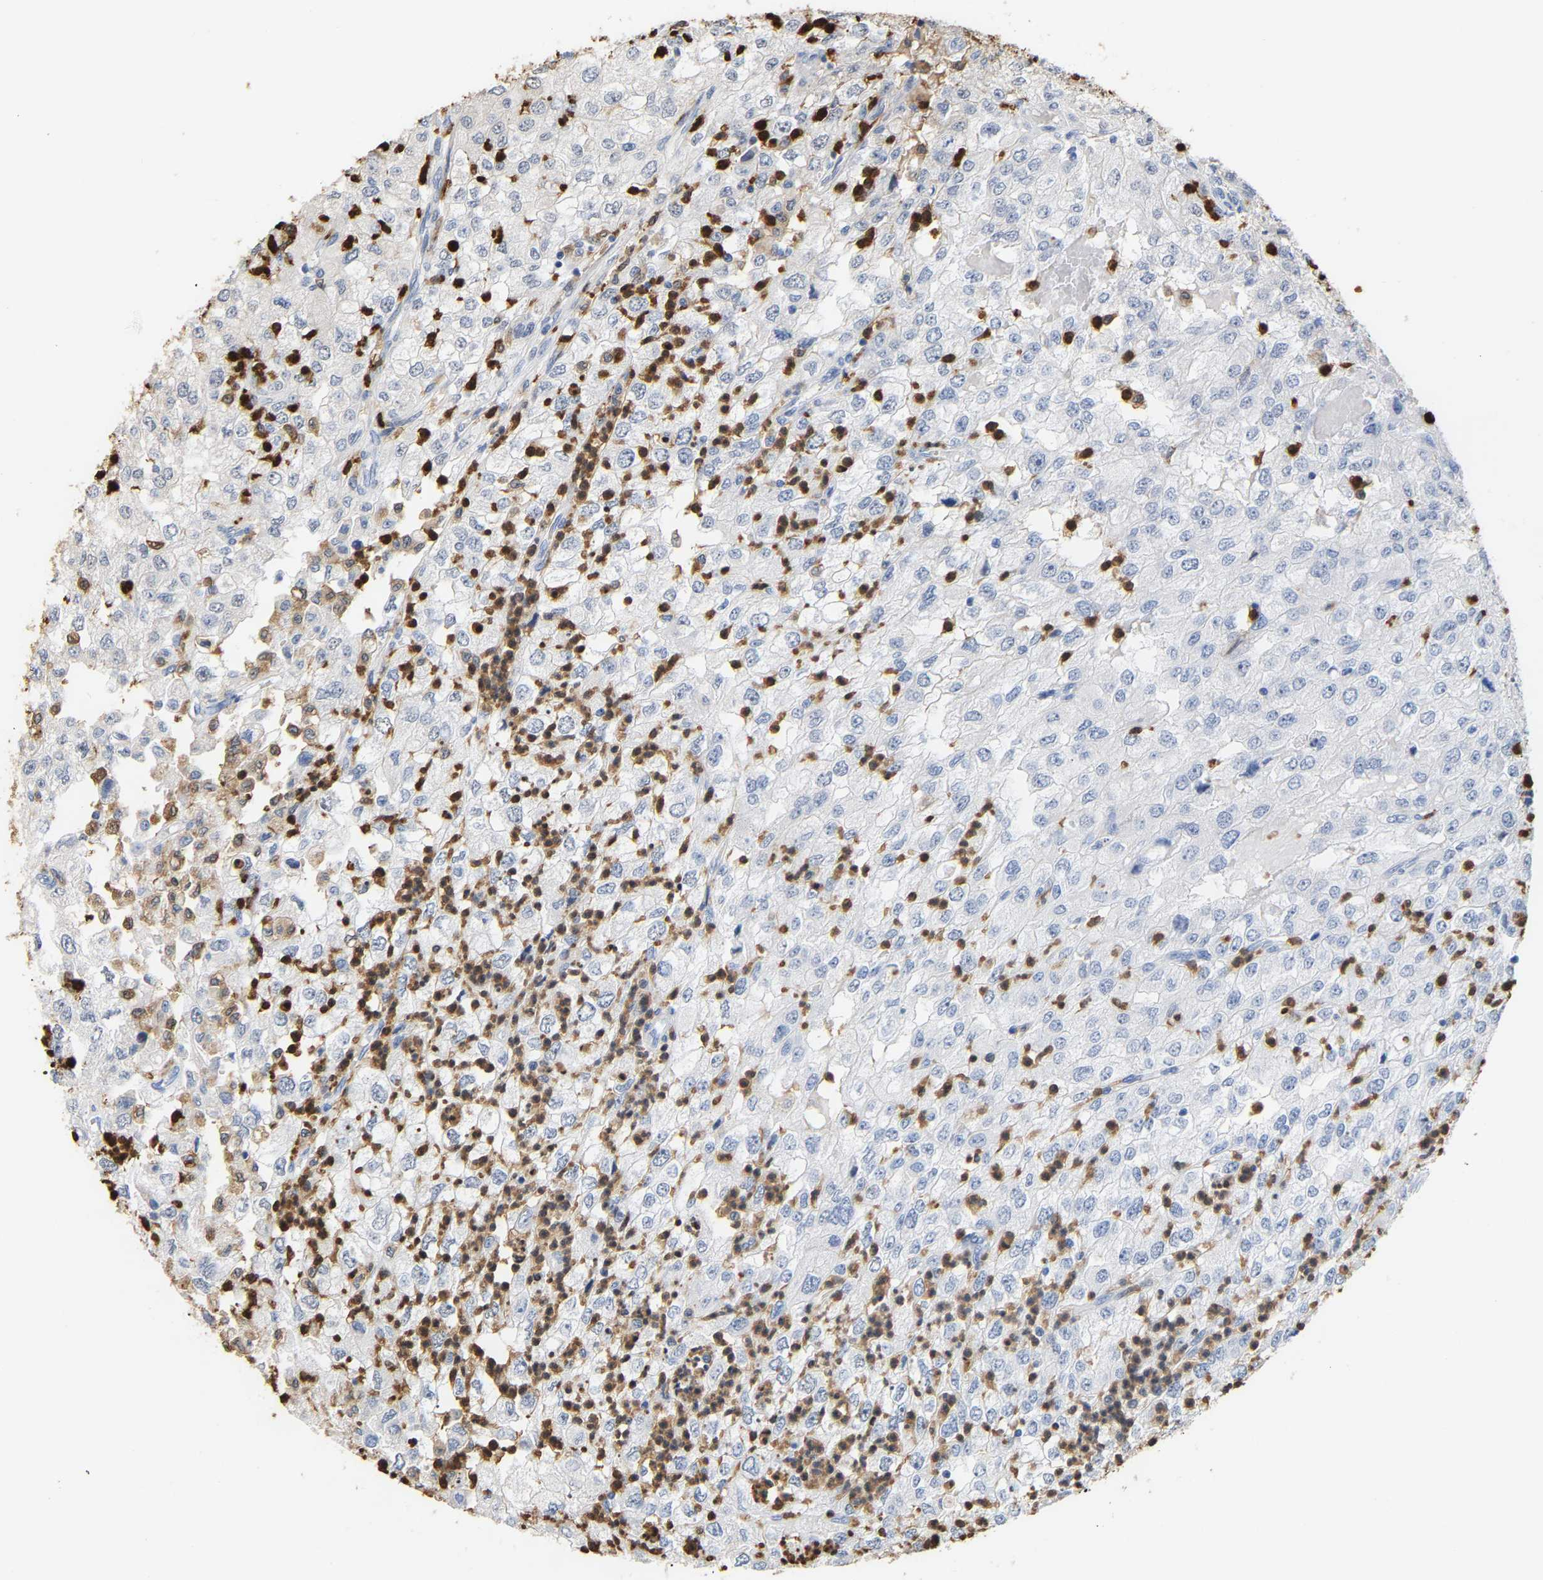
{"staining": {"intensity": "negative", "quantity": "none", "location": "none"}, "tissue": "renal cancer", "cell_type": "Tumor cells", "image_type": "cancer", "snomed": [{"axis": "morphology", "description": "Adenocarcinoma, NOS"}, {"axis": "topography", "description": "Kidney"}], "caption": "Histopathology image shows no protein expression in tumor cells of adenocarcinoma (renal) tissue. (Brightfield microscopy of DAB (3,3'-diaminobenzidine) immunohistochemistry (IHC) at high magnification).", "gene": "TDRD7", "patient": {"sex": "female", "age": 54}}